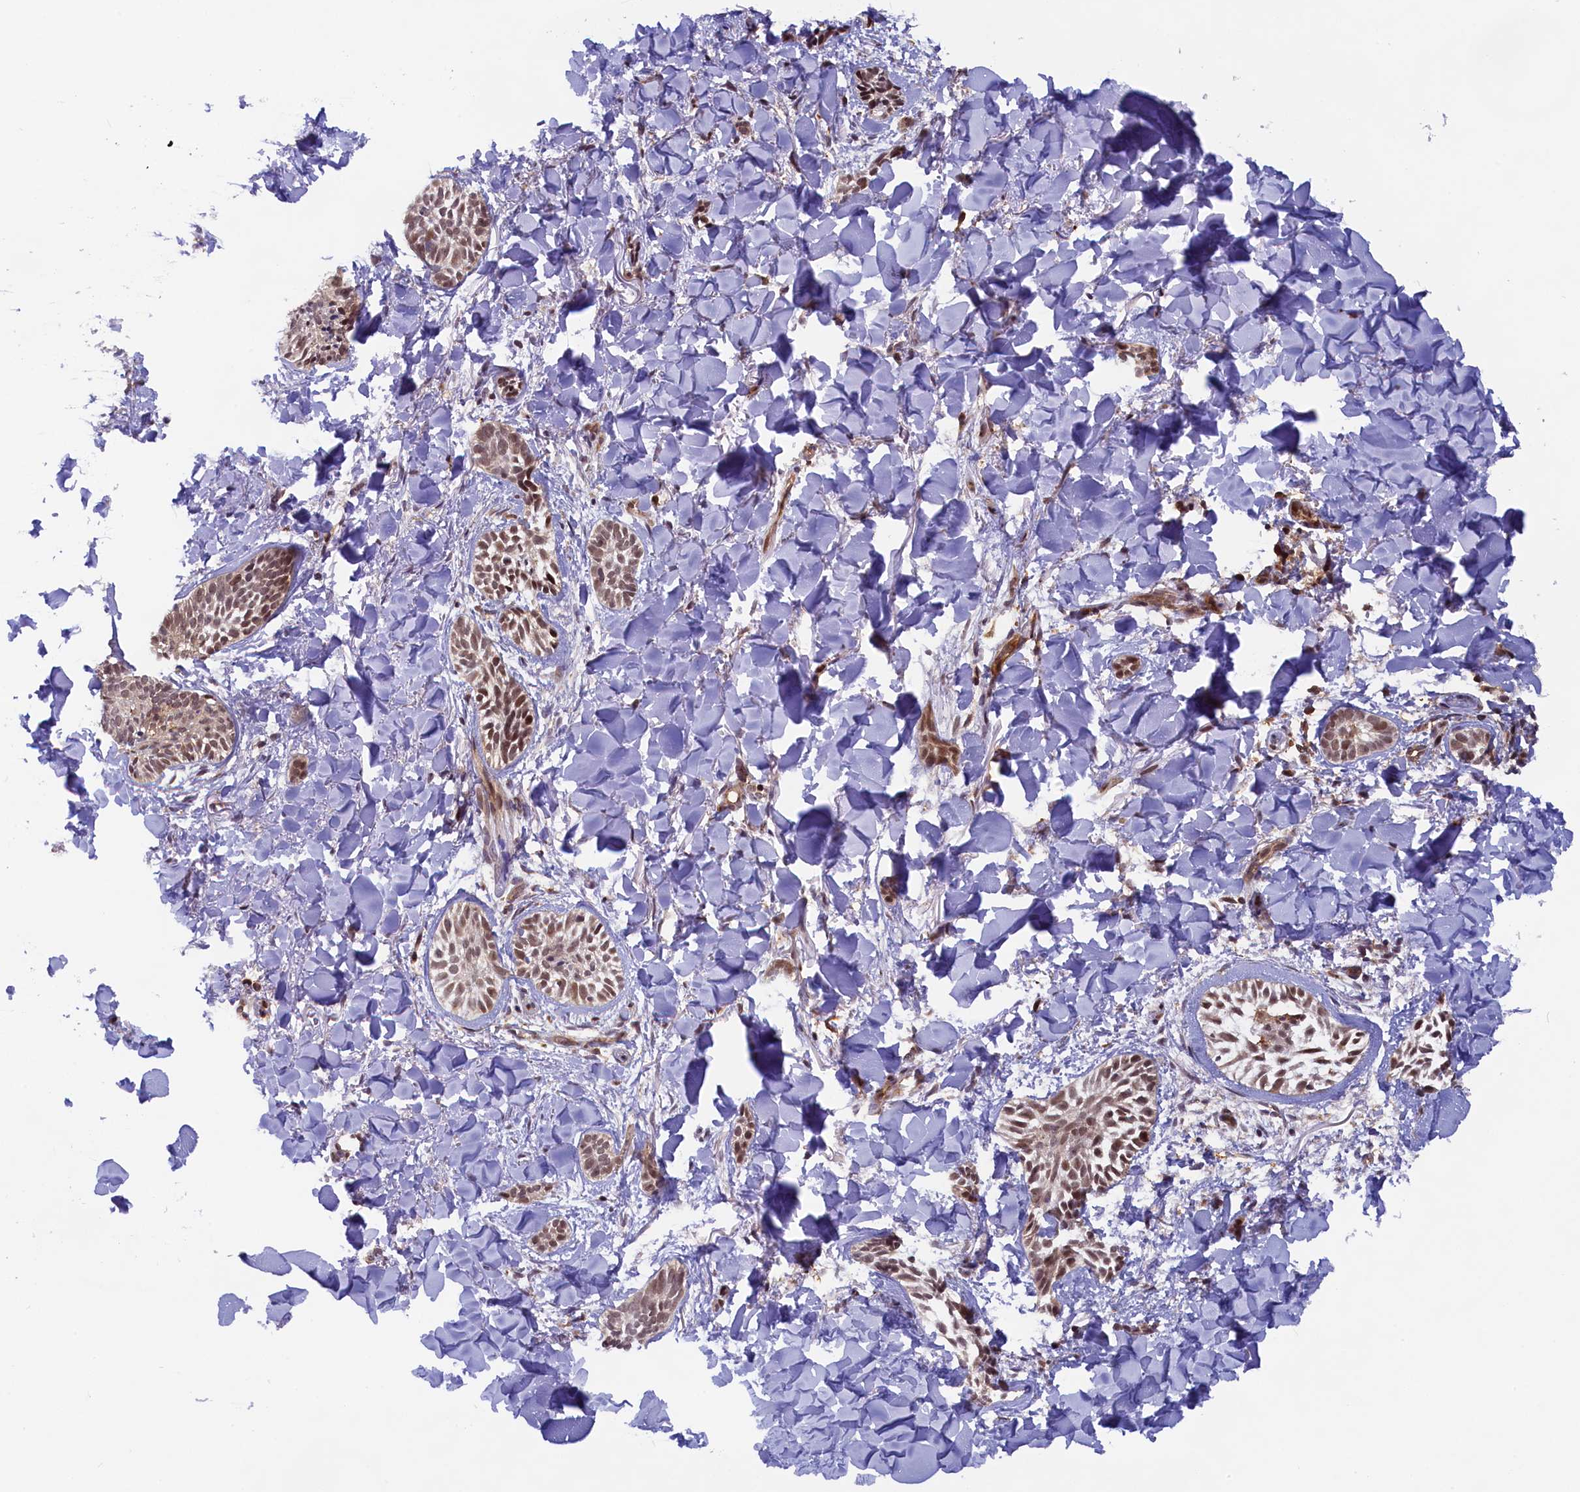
{"staining": {"intensity": "moderate", "quantity": ">75%", "location": "nuclear"}, "tissue": "skin cancer", "cell_type": "Tumor cells", "image_type": "cancer", "snomed": [{"axis": "morphology", "description": "Basal cell carcinoma"}, {"axis": "topography", "description": "Skin"}], "caption": "A micrograph of skin basal cell carcinoma stained for a protein exhibits moderate nuclear brown staining in tumor cells.", "gene": "FCHO1", "patient": {"sex": "female", "age": 59}}